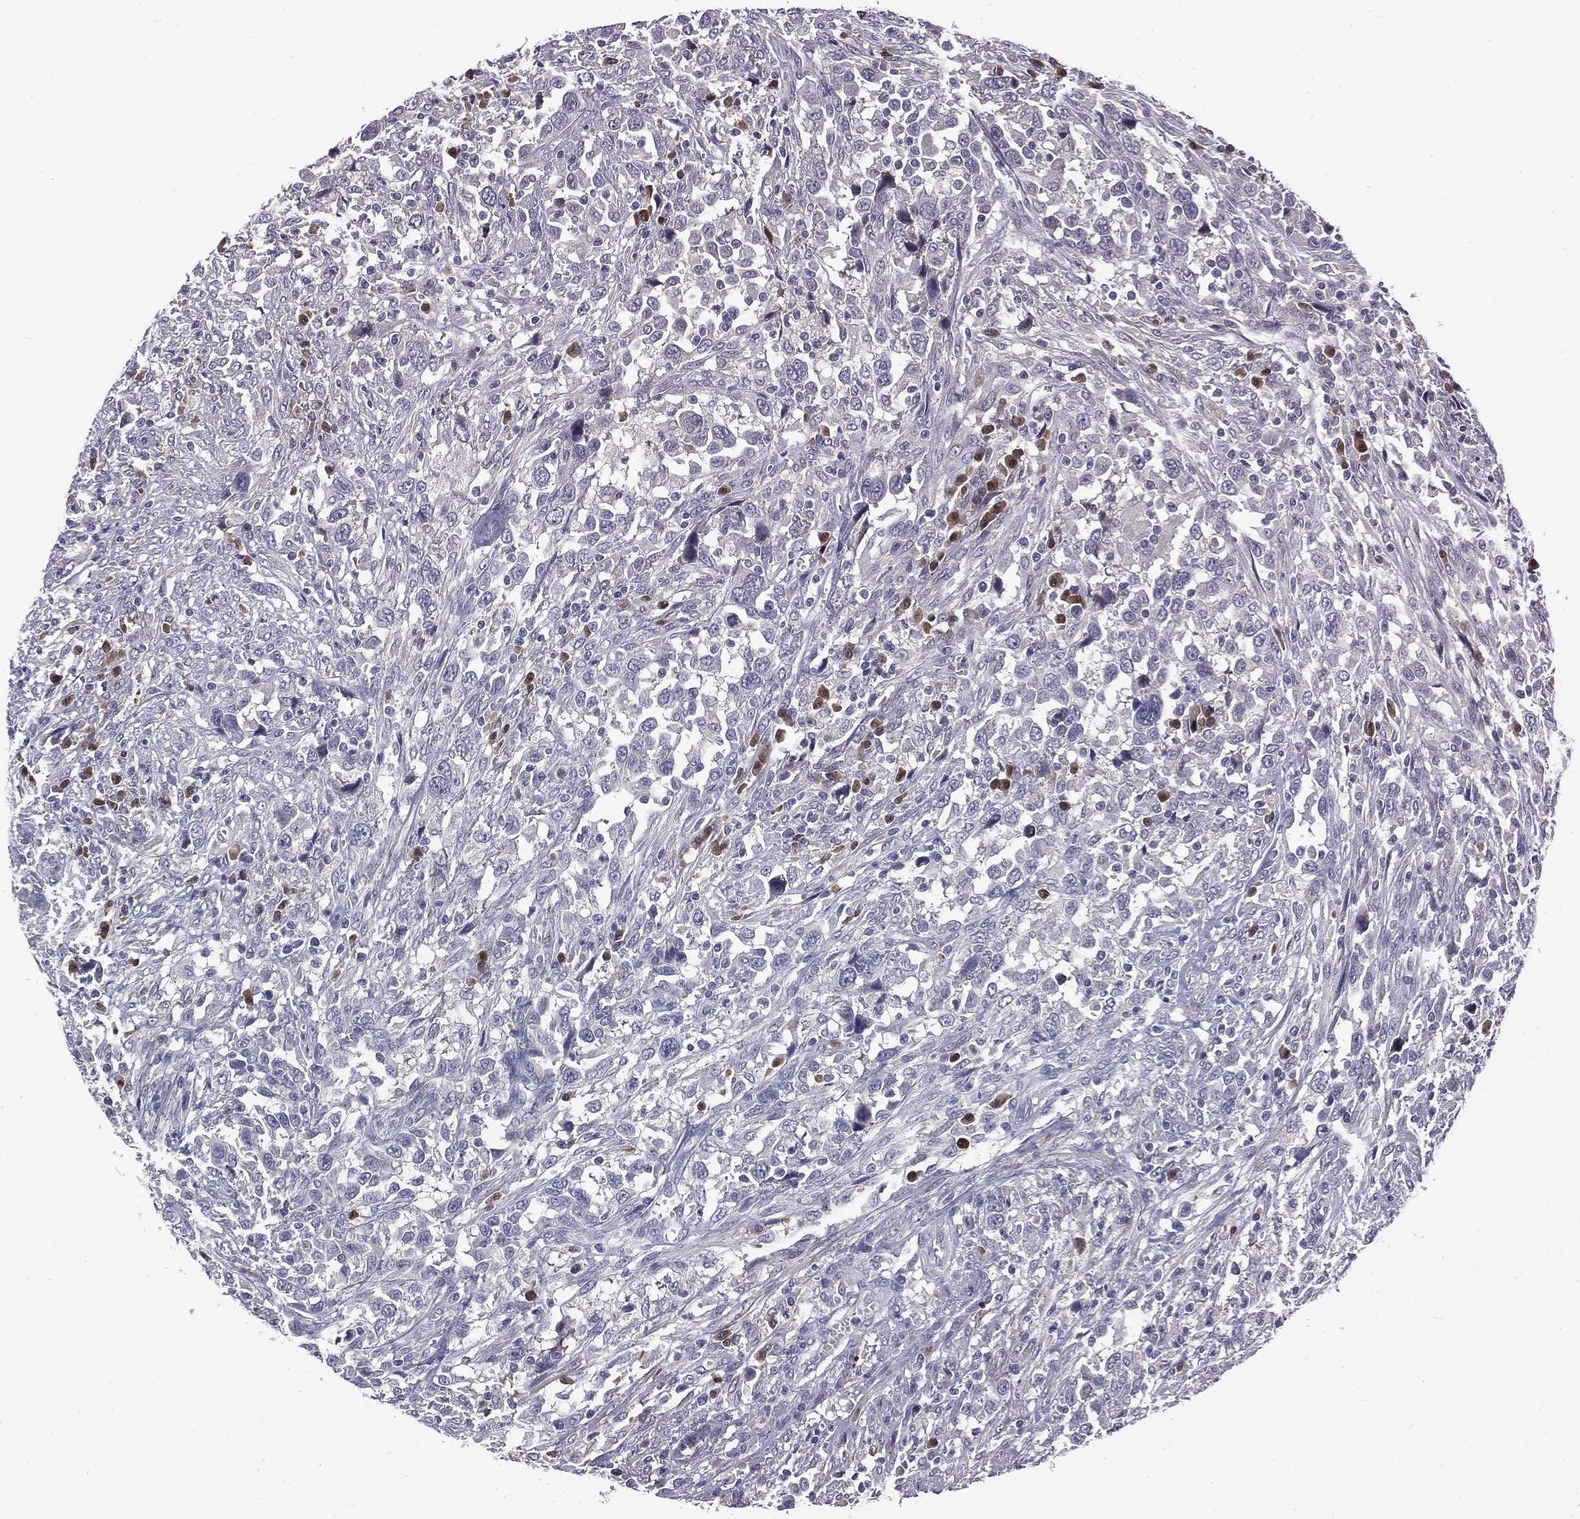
{"staining": {"intensity": "negative", "quantity": "none", "location": "none"}, "tissue": "urothelial cancer", "cell_type": "Tumor cells", "image_type": "cancer", "snomed": [{"axis": "morphology", "description": "Urothelial carcinoma, NOS"}, {"axis": "morphology", "description": "Urothelial carcinoma, High grade"}, {"axis": "topography", "description": "Urinary bladder"}], "caption": "An image of high-grade urothelial carcinoma stained for a protein displays no brown staining in tumor cells.", "gene": "CA12", "patient": {"sex": "female", "age": 64}}